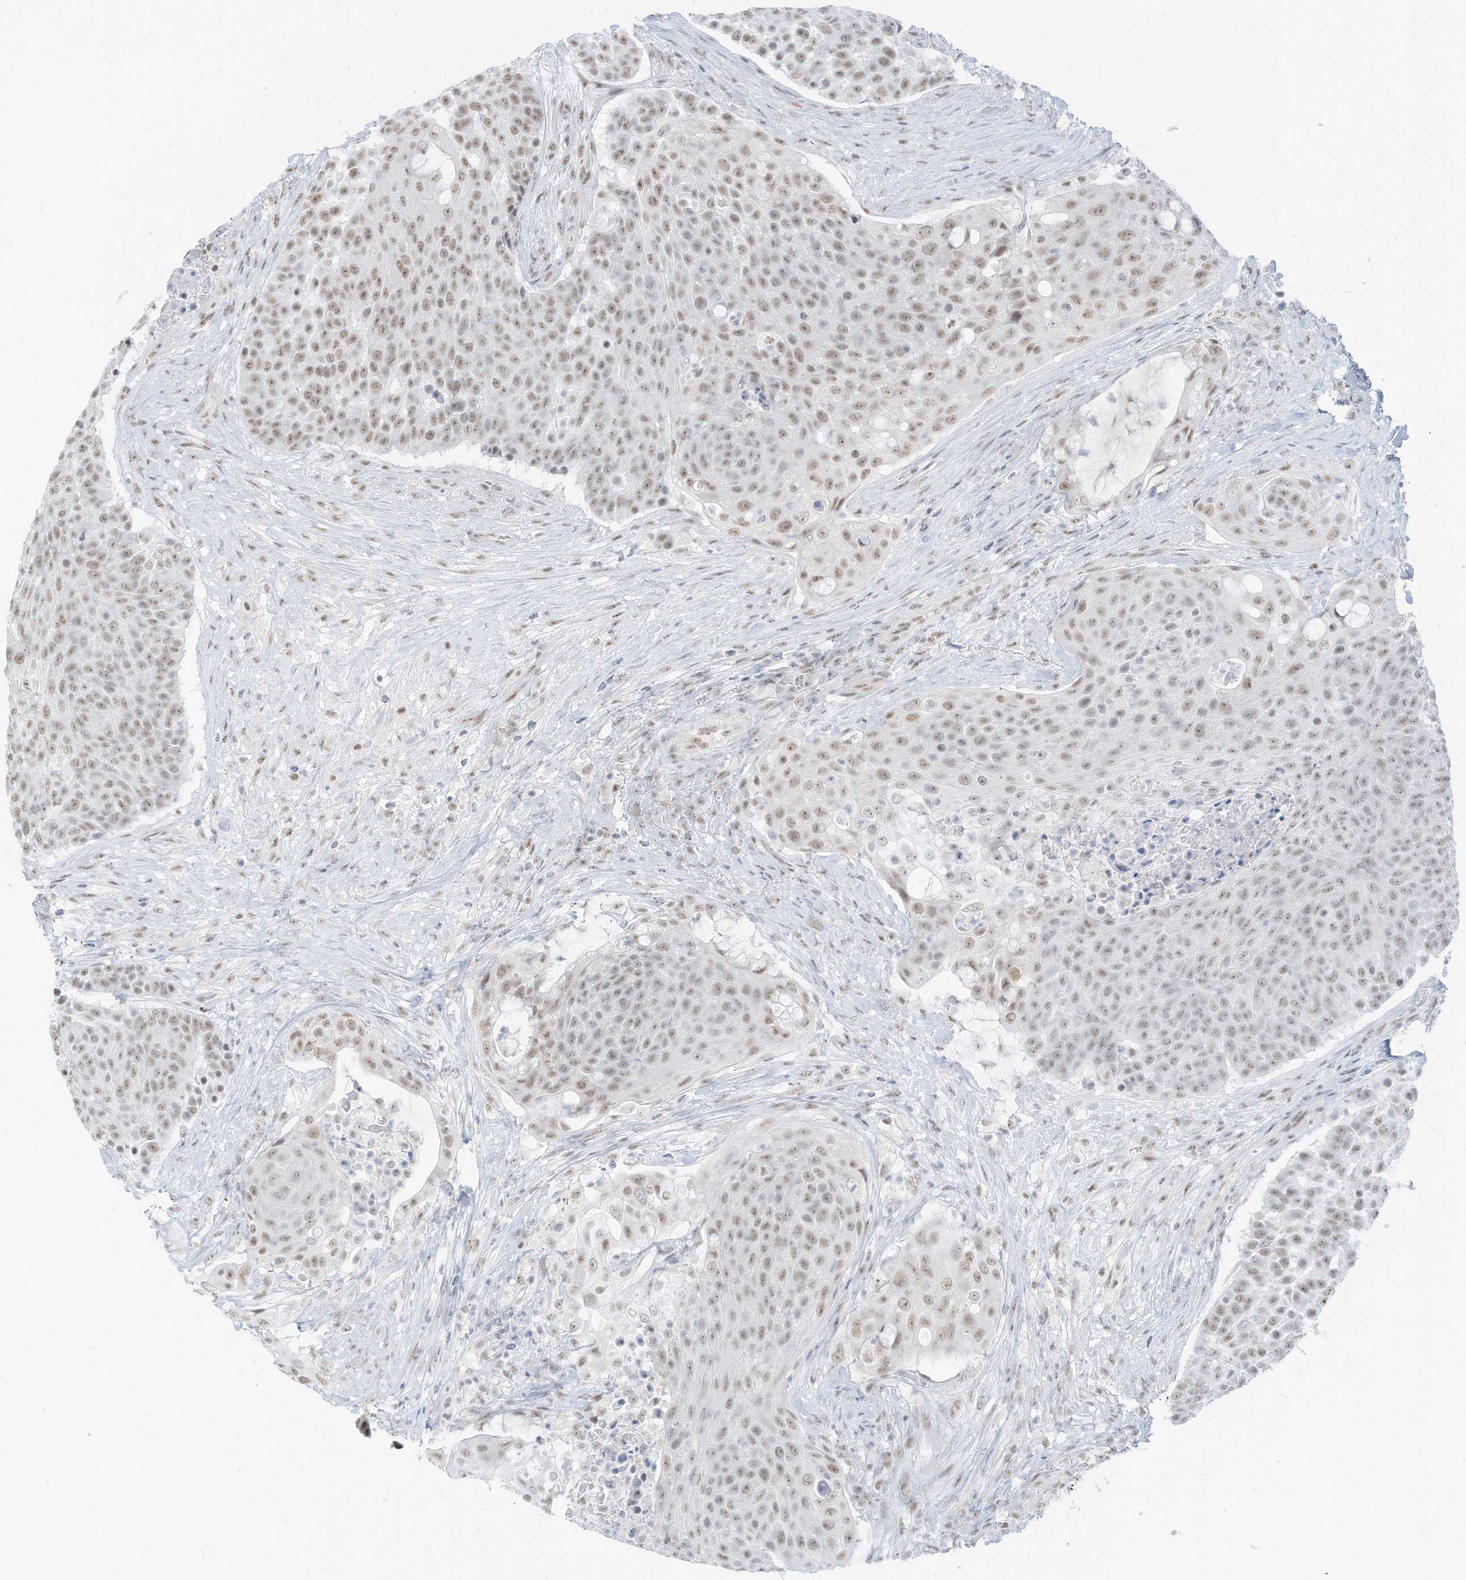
{"staining": {"intensity": "weak", "quantity": ">75%", "location": "nuclear"}, "tissue": "urothelial cancer", "cell_type": "Tumor cells", "image_type": "cancer", "snomed": [{"axis": "morphology", "description": "Urothelial carcinoma, High grade"}, {"axis": "topography", "description": "Urinary bladder"}], "caption": "Immunohistochemistry (IHC) of urothelial carcinoma (high-grade) demonstrates low levels of weak nuclear positivity in approximately >75% of tumor cells. (DAB IHC, brown staining for protein, blue staining for nuclei).", "gene": "PGC", "patient": {"sex": "female", "age": 63}}